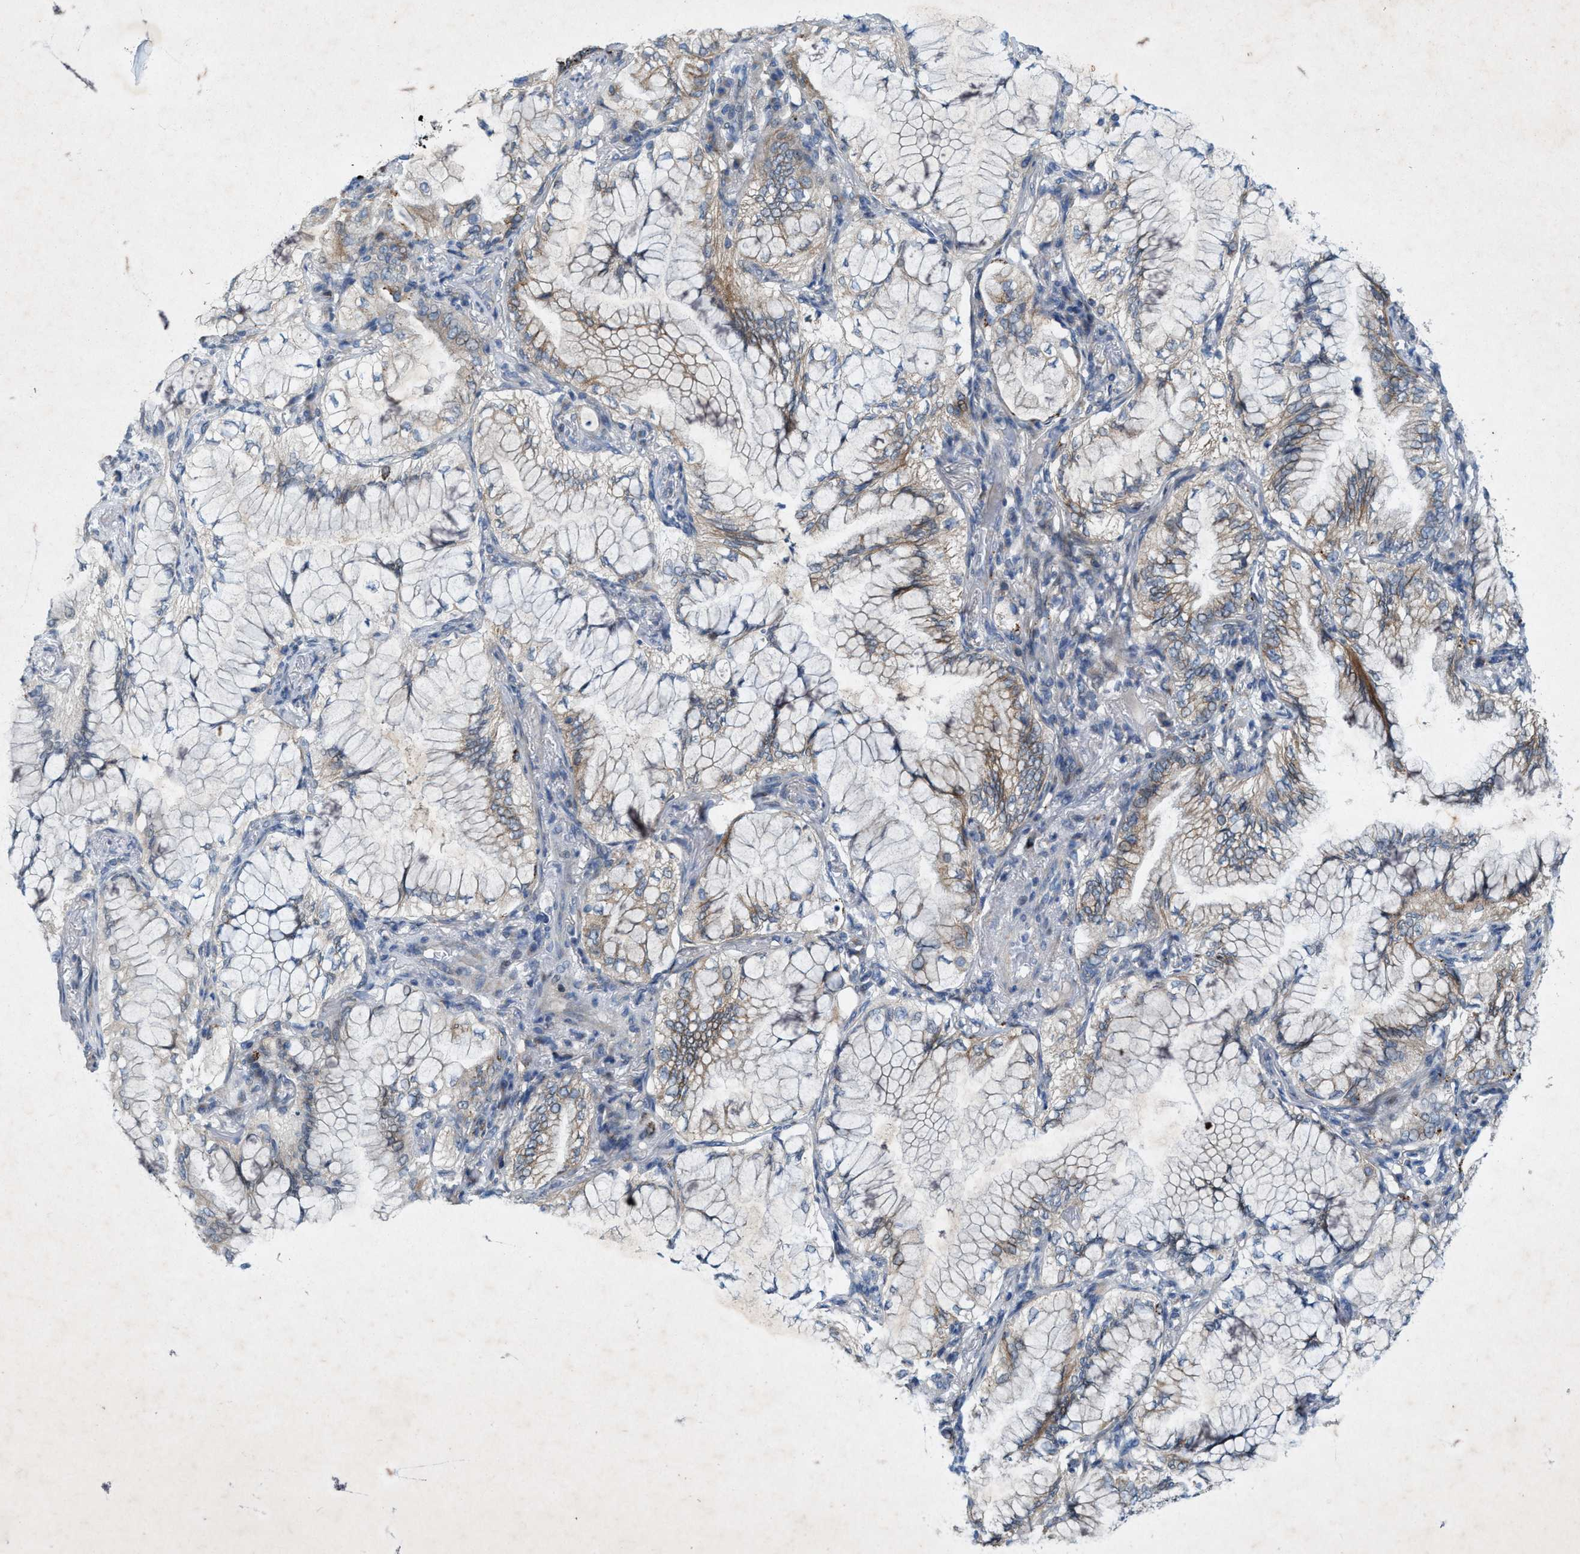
{"staining": {"intensity": "weak", "quantity": "25%-75%", "location": "cytoplasmic/membranous"}, "tissue": "lung cancer", "cell_type": "Tumor cells", "image_type": "cancer", "snomed": [{"axis": "morphology", "description": "Adenocarcinoma, NOS"}, {"axis": "topography", "description": "Lung"}], "caption": "Immunohistochemistry image of adenocarcinoma (lung) stained for a protein (brown), which displays low levels of weak cytoplasmic/membranous staining in about 25%-75% of tumor cells.", "gene": "URGCP", "patient": {"sex": "female", "age": 70}}